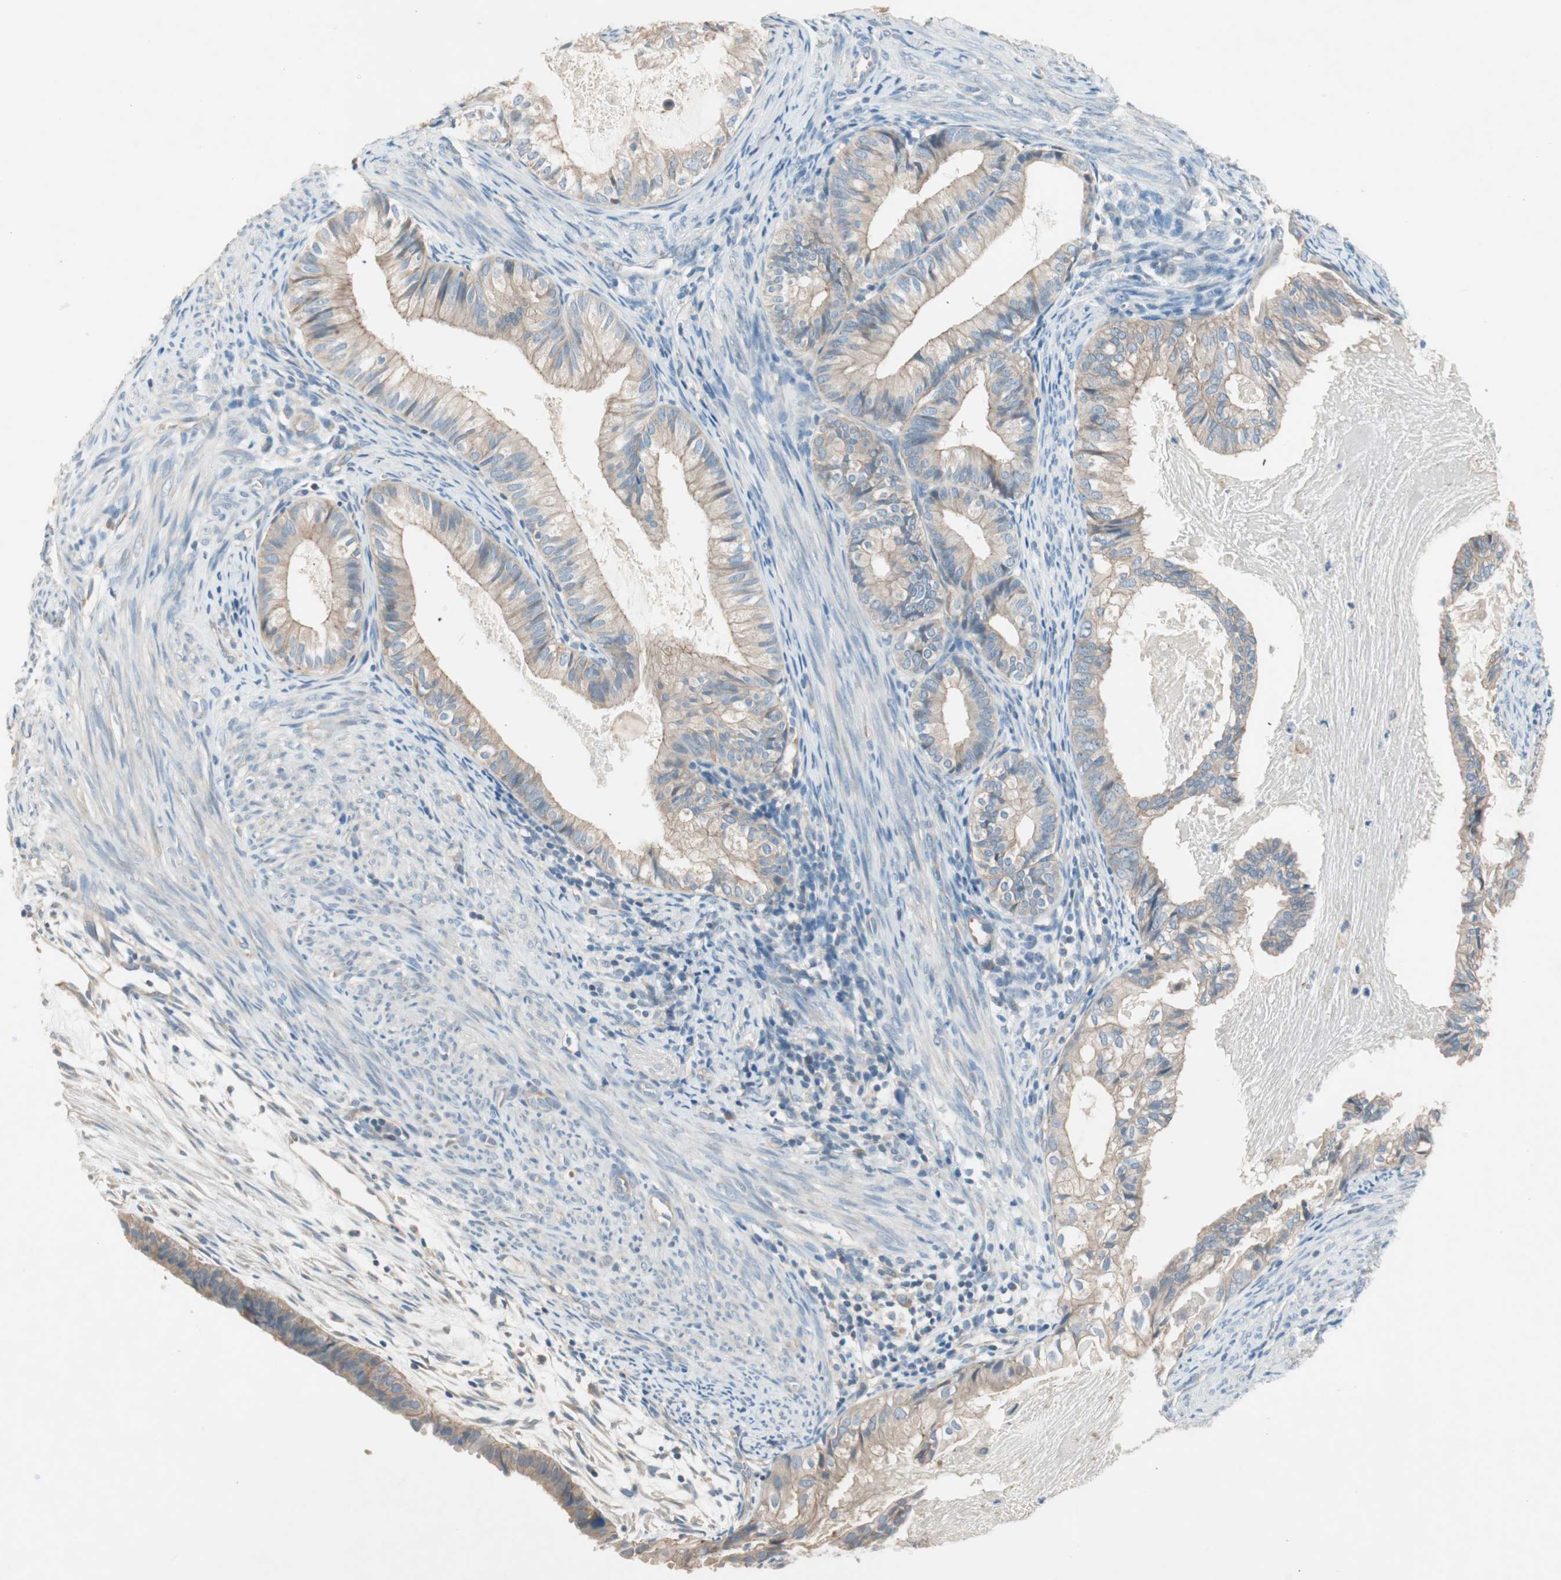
{"staining": {"intensity": "weak", "quantity": "<25%", "location": "cytoplasmic/membranous"}, "tissue": "cervical cancer", "cell_type": "Tumor cells", "image_type": "cancer", "snomed": [{"axis": "morphology", "description": "Normal tissue, NOS"}, {"axis": "morphology", "description": "Adenocarcinoma, NOS"}, {"axis": "topography", "description": "Cervix"}, {"axis": "topography", "description": "Endometrium"}], "caption": "A micrograph of human cervical cancer is negative for staining in tumor cells. Nuclei are stained in blue.", "gene": "GLUL", "patient": {"sex": "female", "age": 86}}